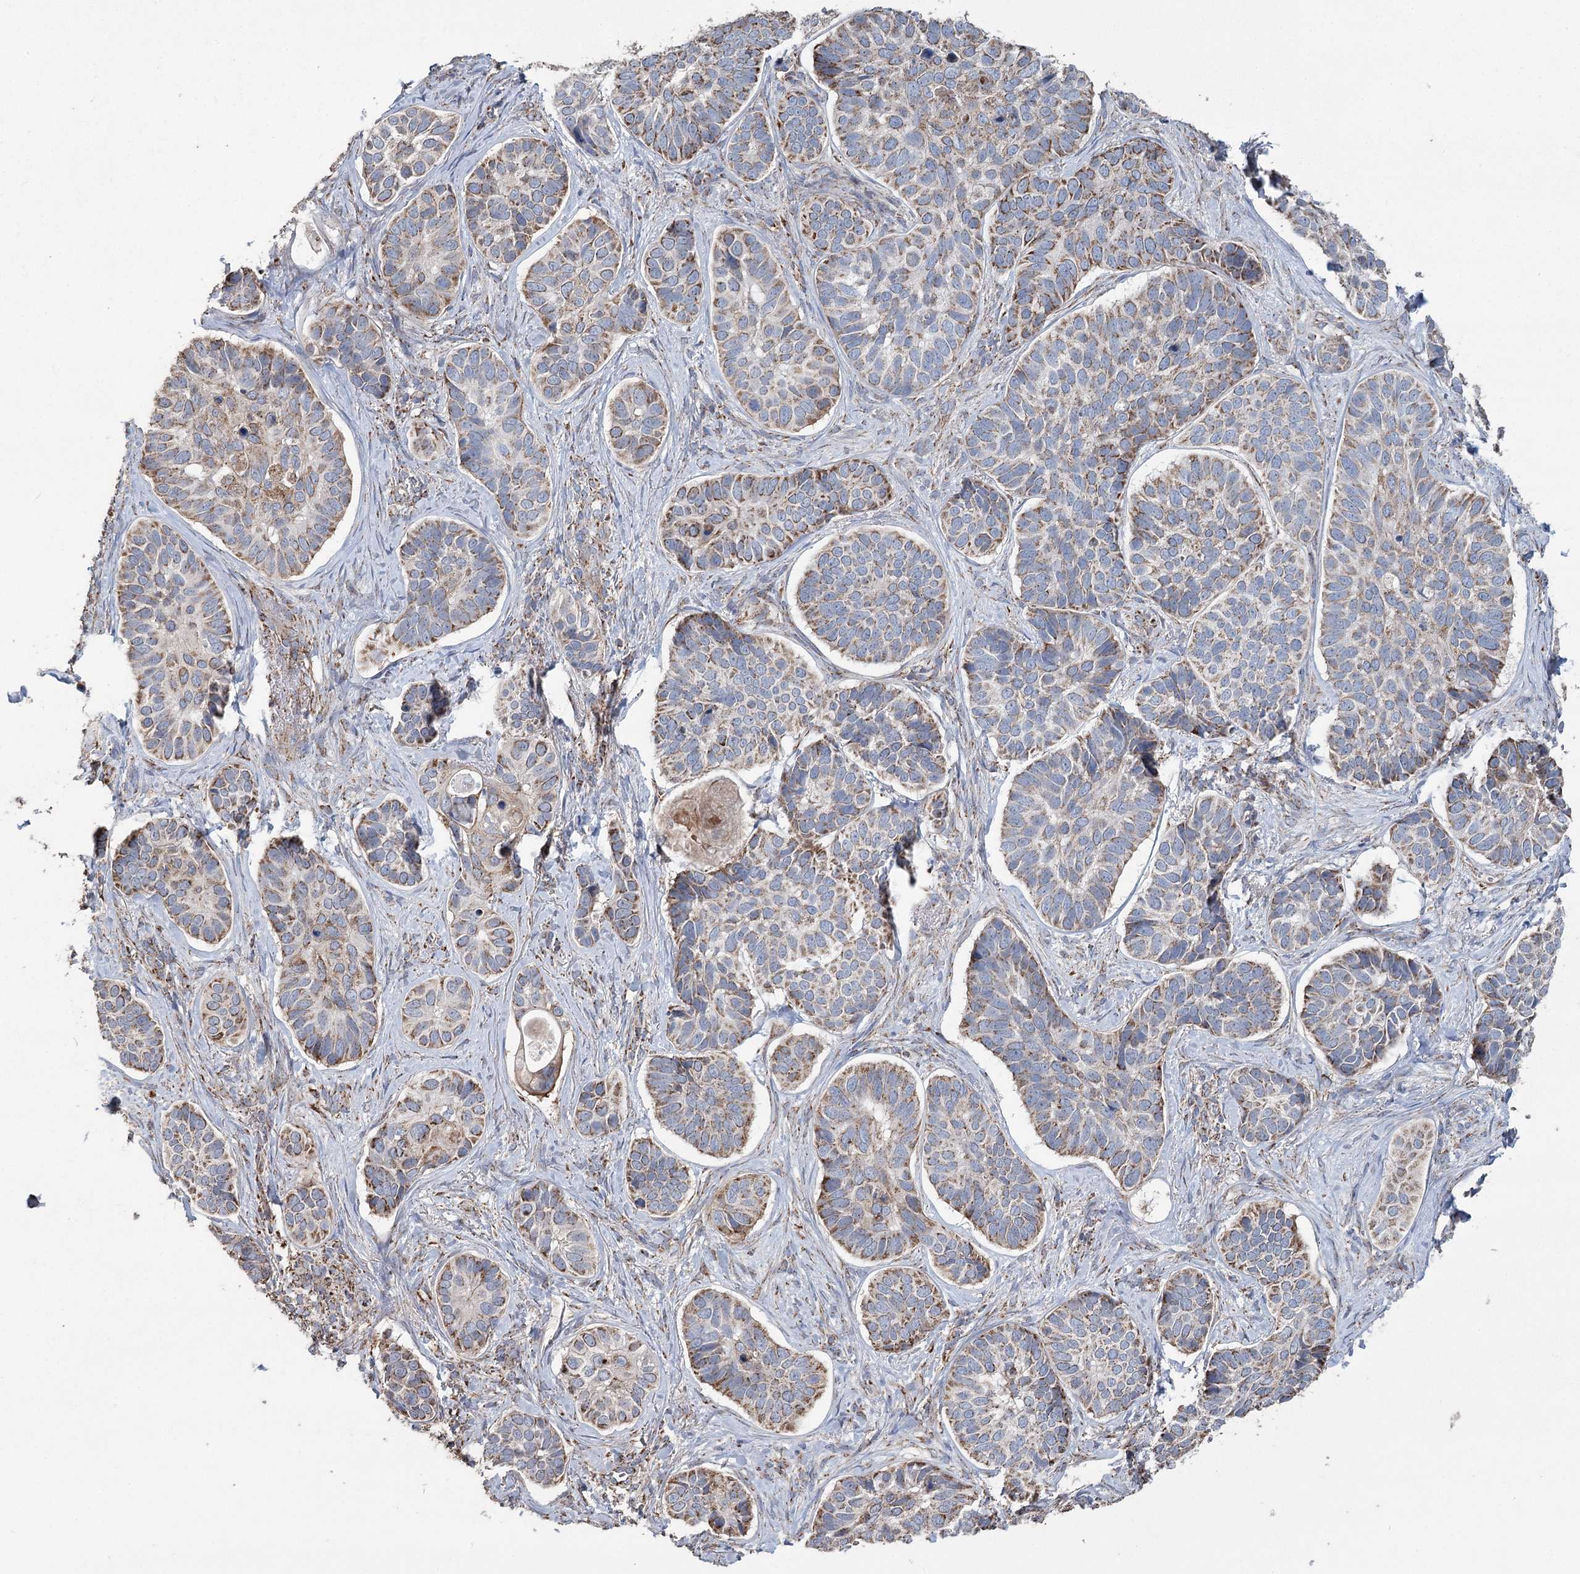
{"staining": {"intensity": "strong", "quantity": "25%-75%", "location": "cytoplasmic/membranous"}, "tissue": "skin cancer", "cell_type": "Tumor cells", "image_type": "cancer", "snomed": [{"axis": "morphology", "description": "Basal cell carcinoma"}, {"axis": "topography", "description": "Skin"}], "caption": "This micrograph reveals immunohistochemistry (IHC) staining of skin cancer, with high strong cytoplasmic/membranous staining in approximately 25%-75% of tumor cells.", "gene": "RANBP3L", "patient": {"sex": "male", "age": 62}}